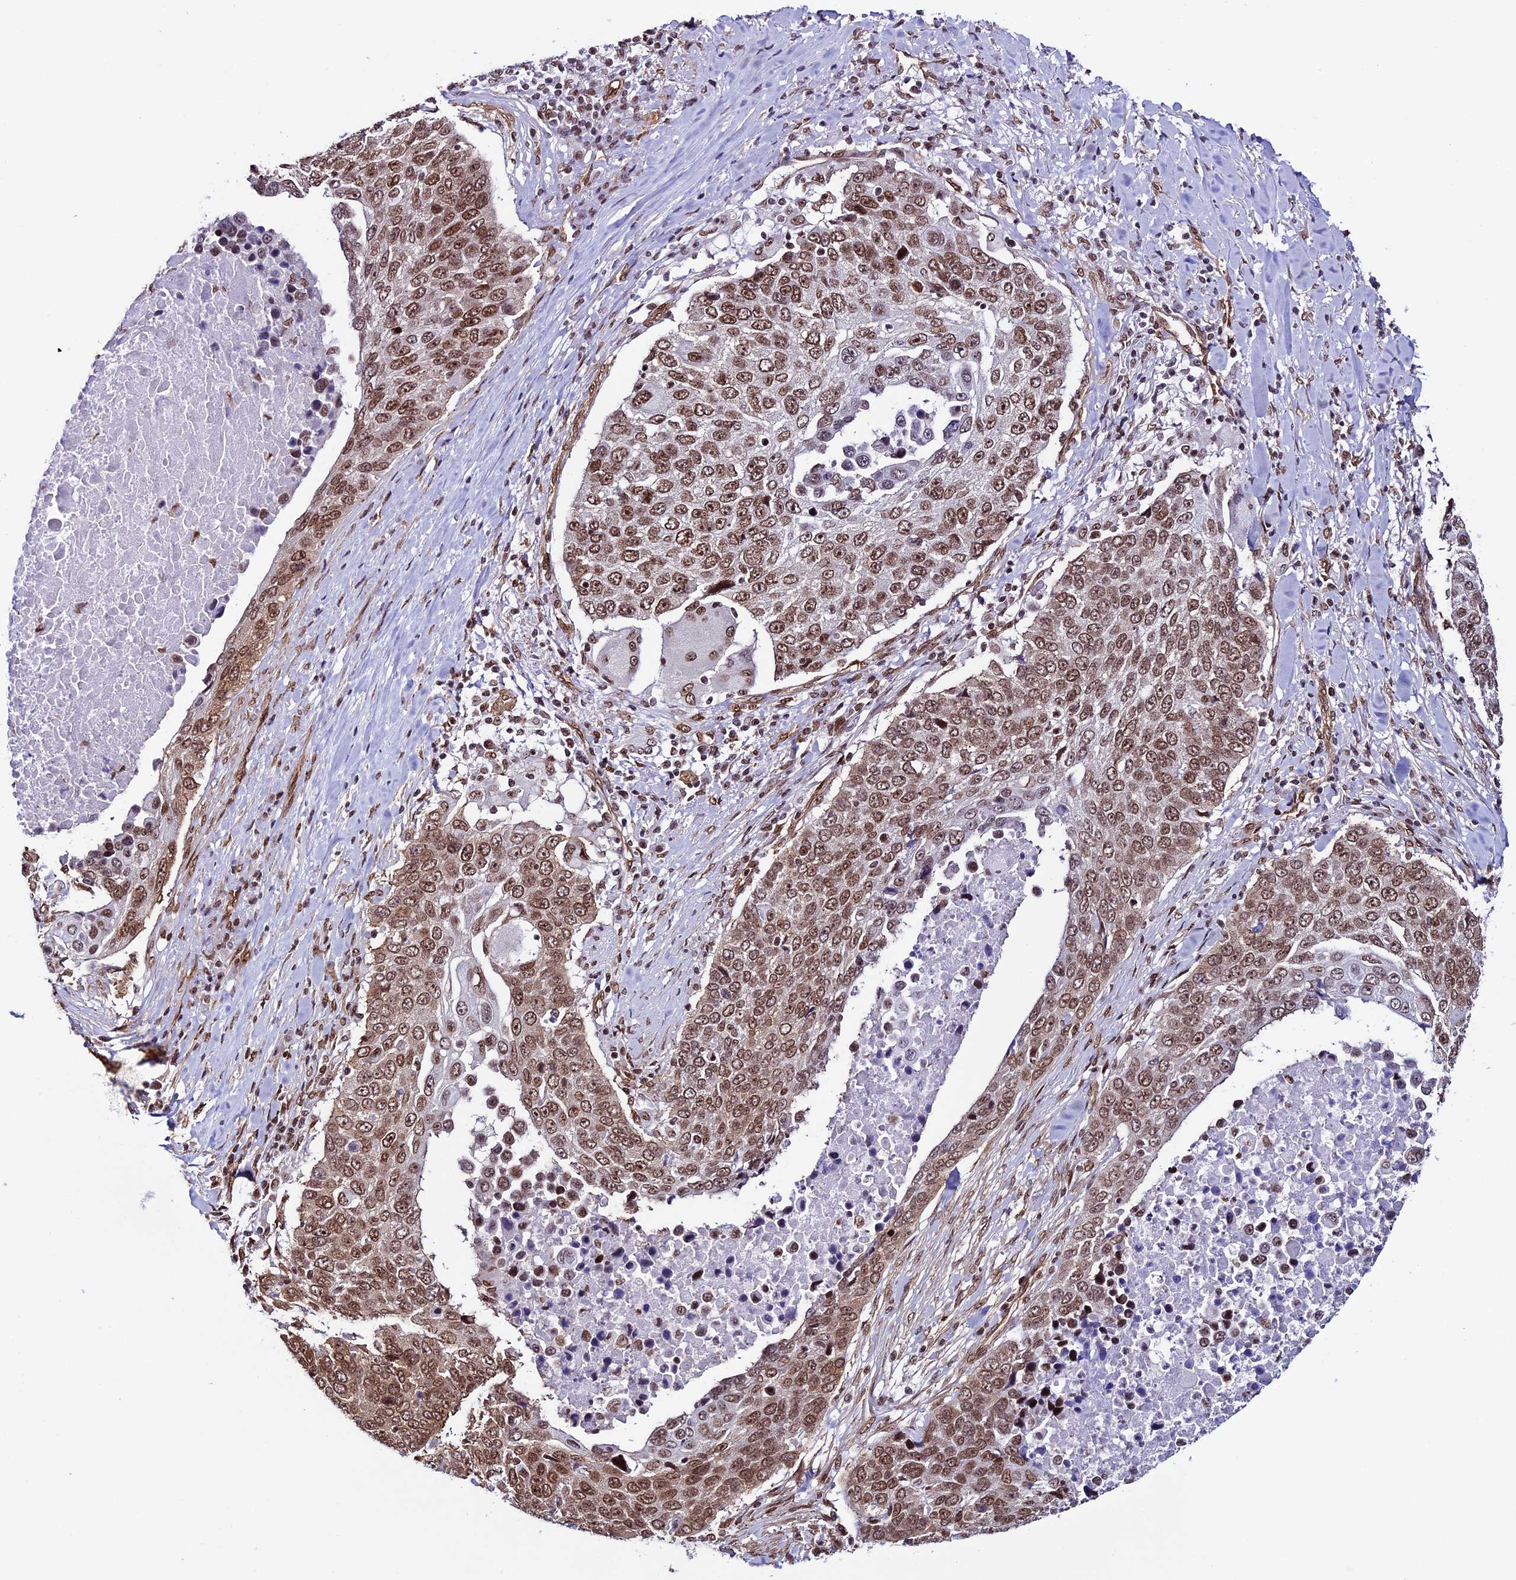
{"staining": {"intensity": "moderate", "quantity": ">75%", "location": "nuclear"}, "tissue": "lung cancer", "cell_type": "Tumor cells", "image_type": "cancer", "snomed": [{"axis": "morphology", "description": "Squamous cell carcinoma, NOS"}, {"axis": "topography", "description": "Lung"}], "caption": "Lung cancer (squamous cell carcinoma) stained with immunohistochemistry exhibits moderate nuclear positivity in approximately >75% of tumor cells.", "gene": "MPHOSPH8", "patient": {"sex": "male", "age": 66}}